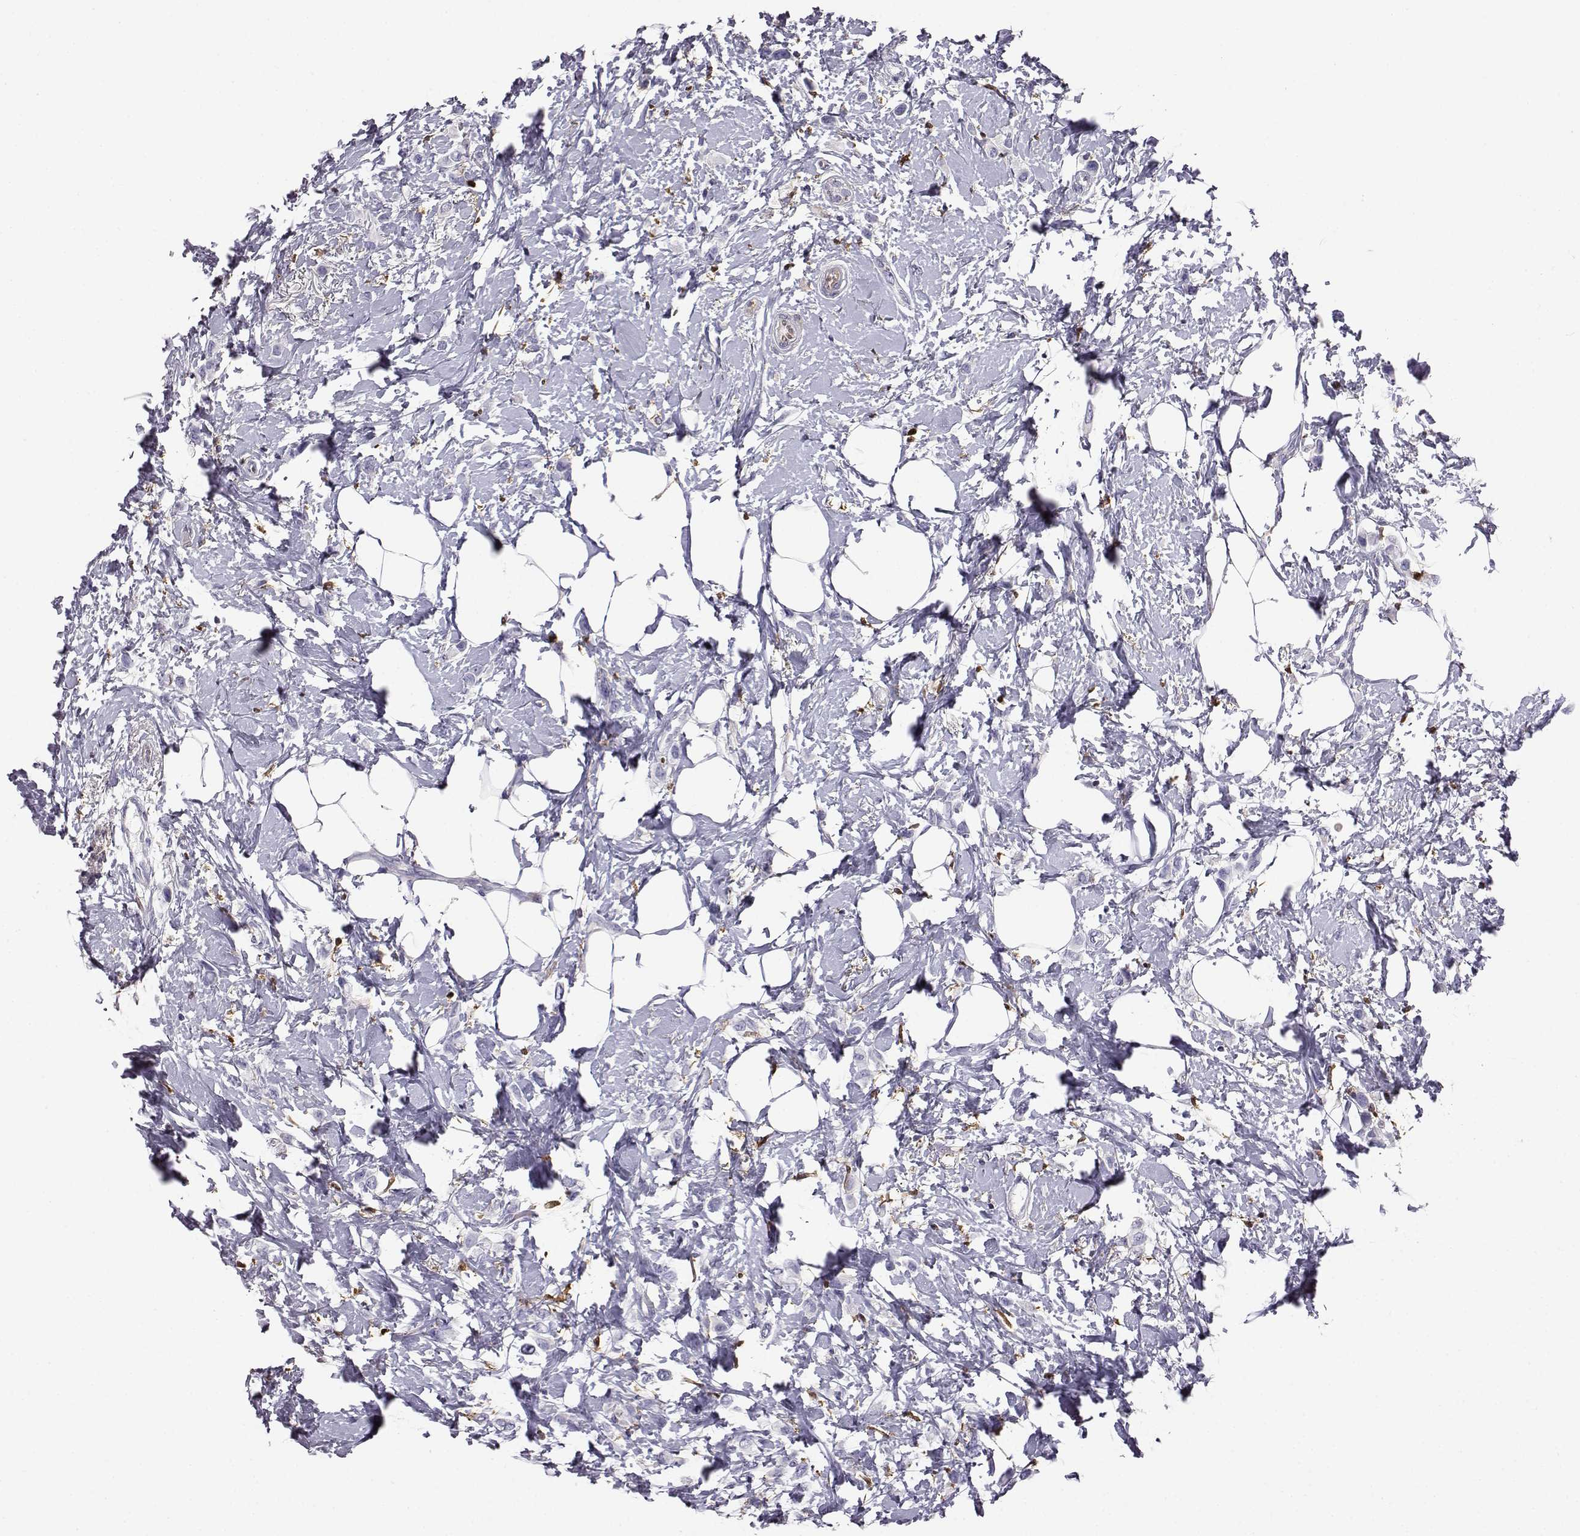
{"staining": {"intensity": "negative", "quantity": "none", "location": "none"}, "tissue": "breast cancer", "cell_type": "Tumor cells", "image_type": "cancer", "snomed": [{"axis": "morphology", "description": "Lobular carcinoma"}, {"axis": "topography", "description": "Breast"}], "caption": "This photomicrograph is of breast cancer stained with IHC to label a protein in brown with the nuclei are counter-stained blue. There is no staining in tumor cells. (DAB immunohistochemistry, high magnification).", "gene": "AKR1B1", "patient": {"sex": "female", "age": 66}}